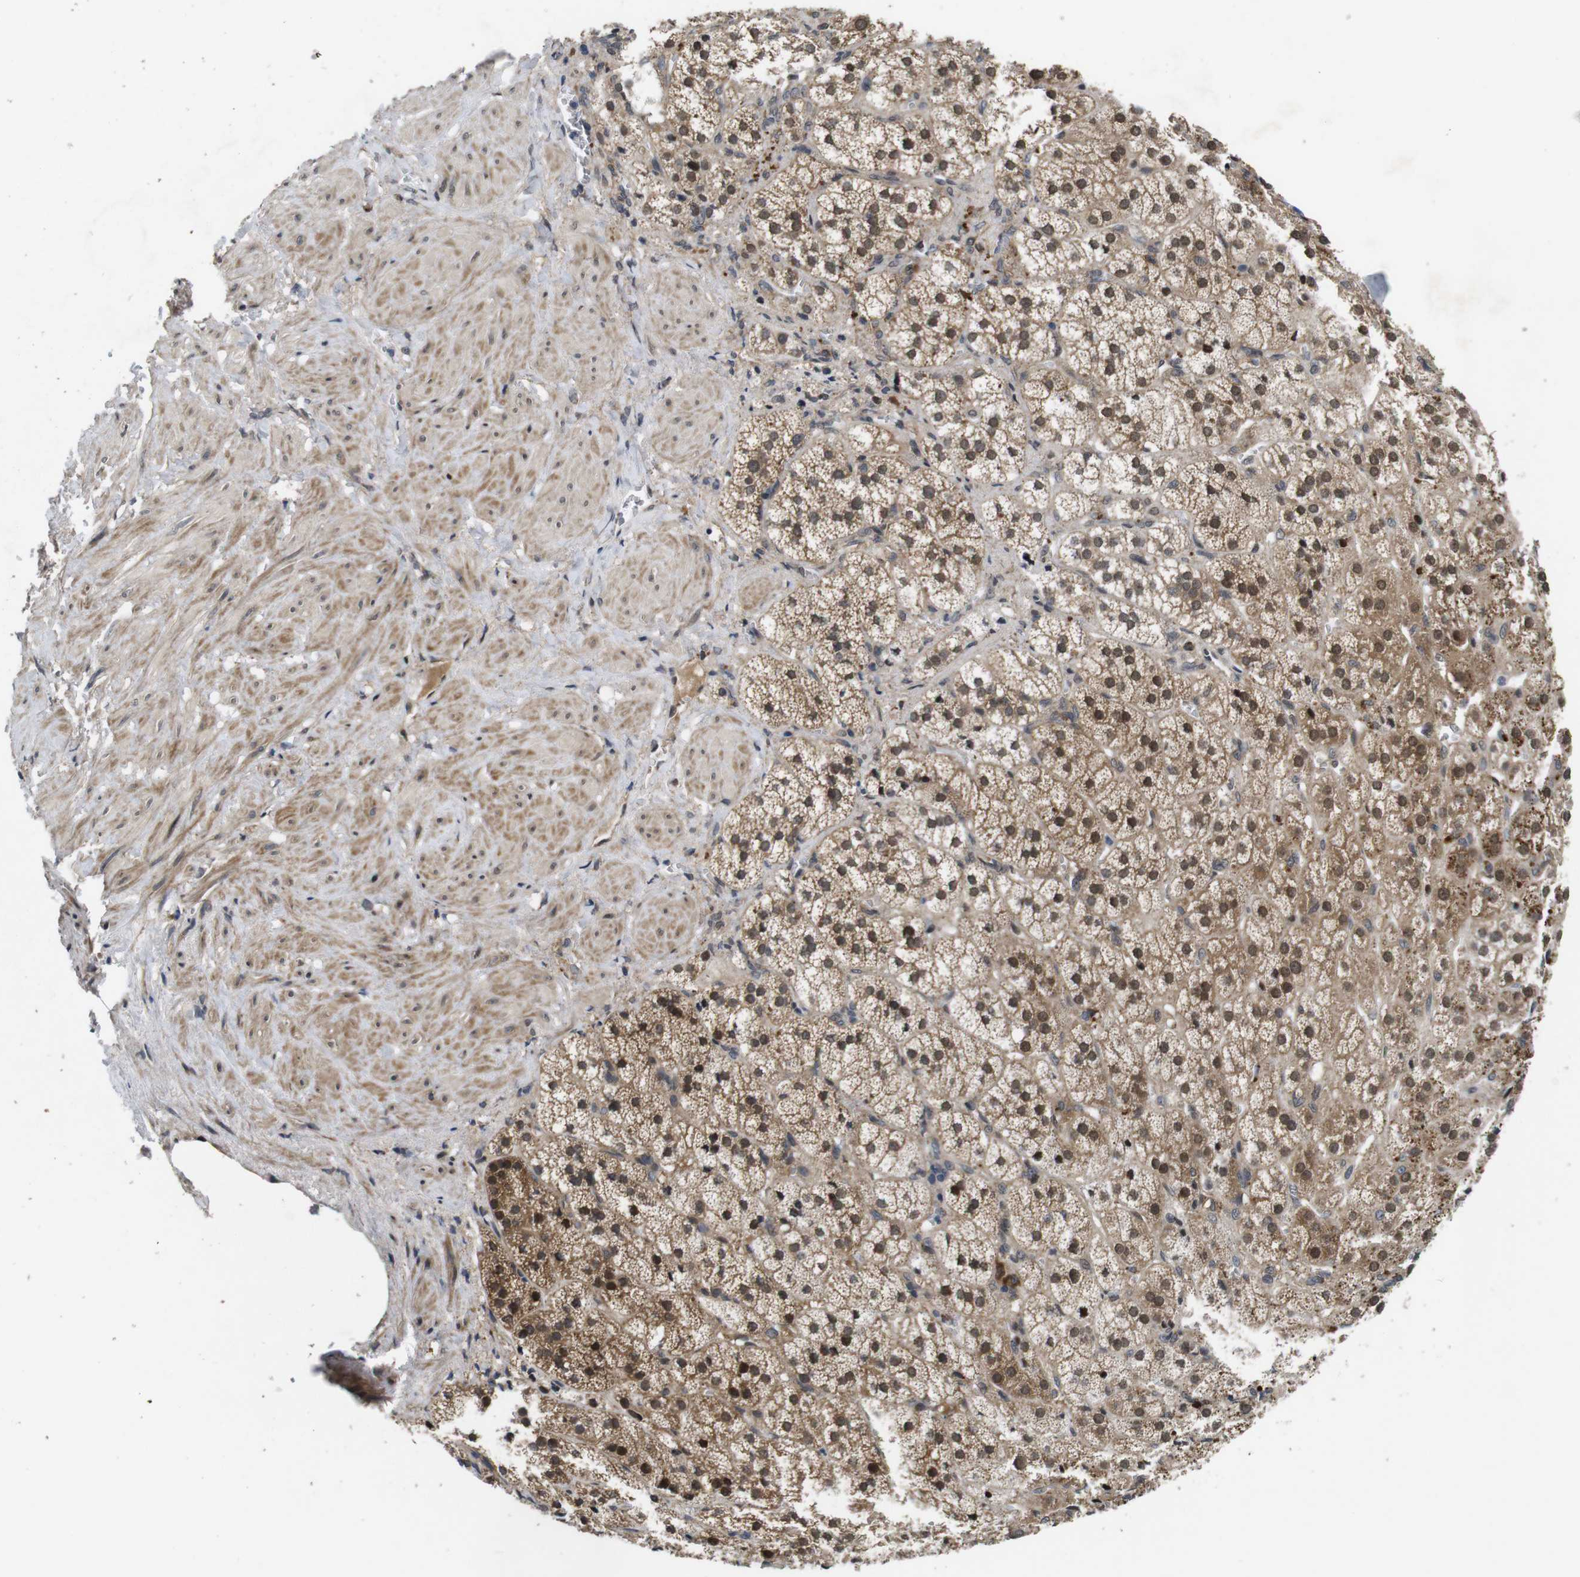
{"staining": {"intensity": "moderate", "quantity": ">75%", "location": "cytoplasmic/membranous,nuclear"}, "tissue": "adrenal gland", "cell_type": "Glandular cells", "image_type": "normal", "snomed": [{"axis": "morphology", "description": "Normal tissue, NOS"}, {"axis": "topography", "description": "Adrenal gland"}], "caption": "Protein staining shows moderate cytoplasmic/membranous,nuclear expression in about >75% of glandular cells in benign adrenal gland. The protein of interest is stained brown, and the nuclei are stained in blue (DAB IHC with brightfield microscopy, high magnification).", "gene": "ZBTB46", "patient": {"sex": "male", "age": 56}}